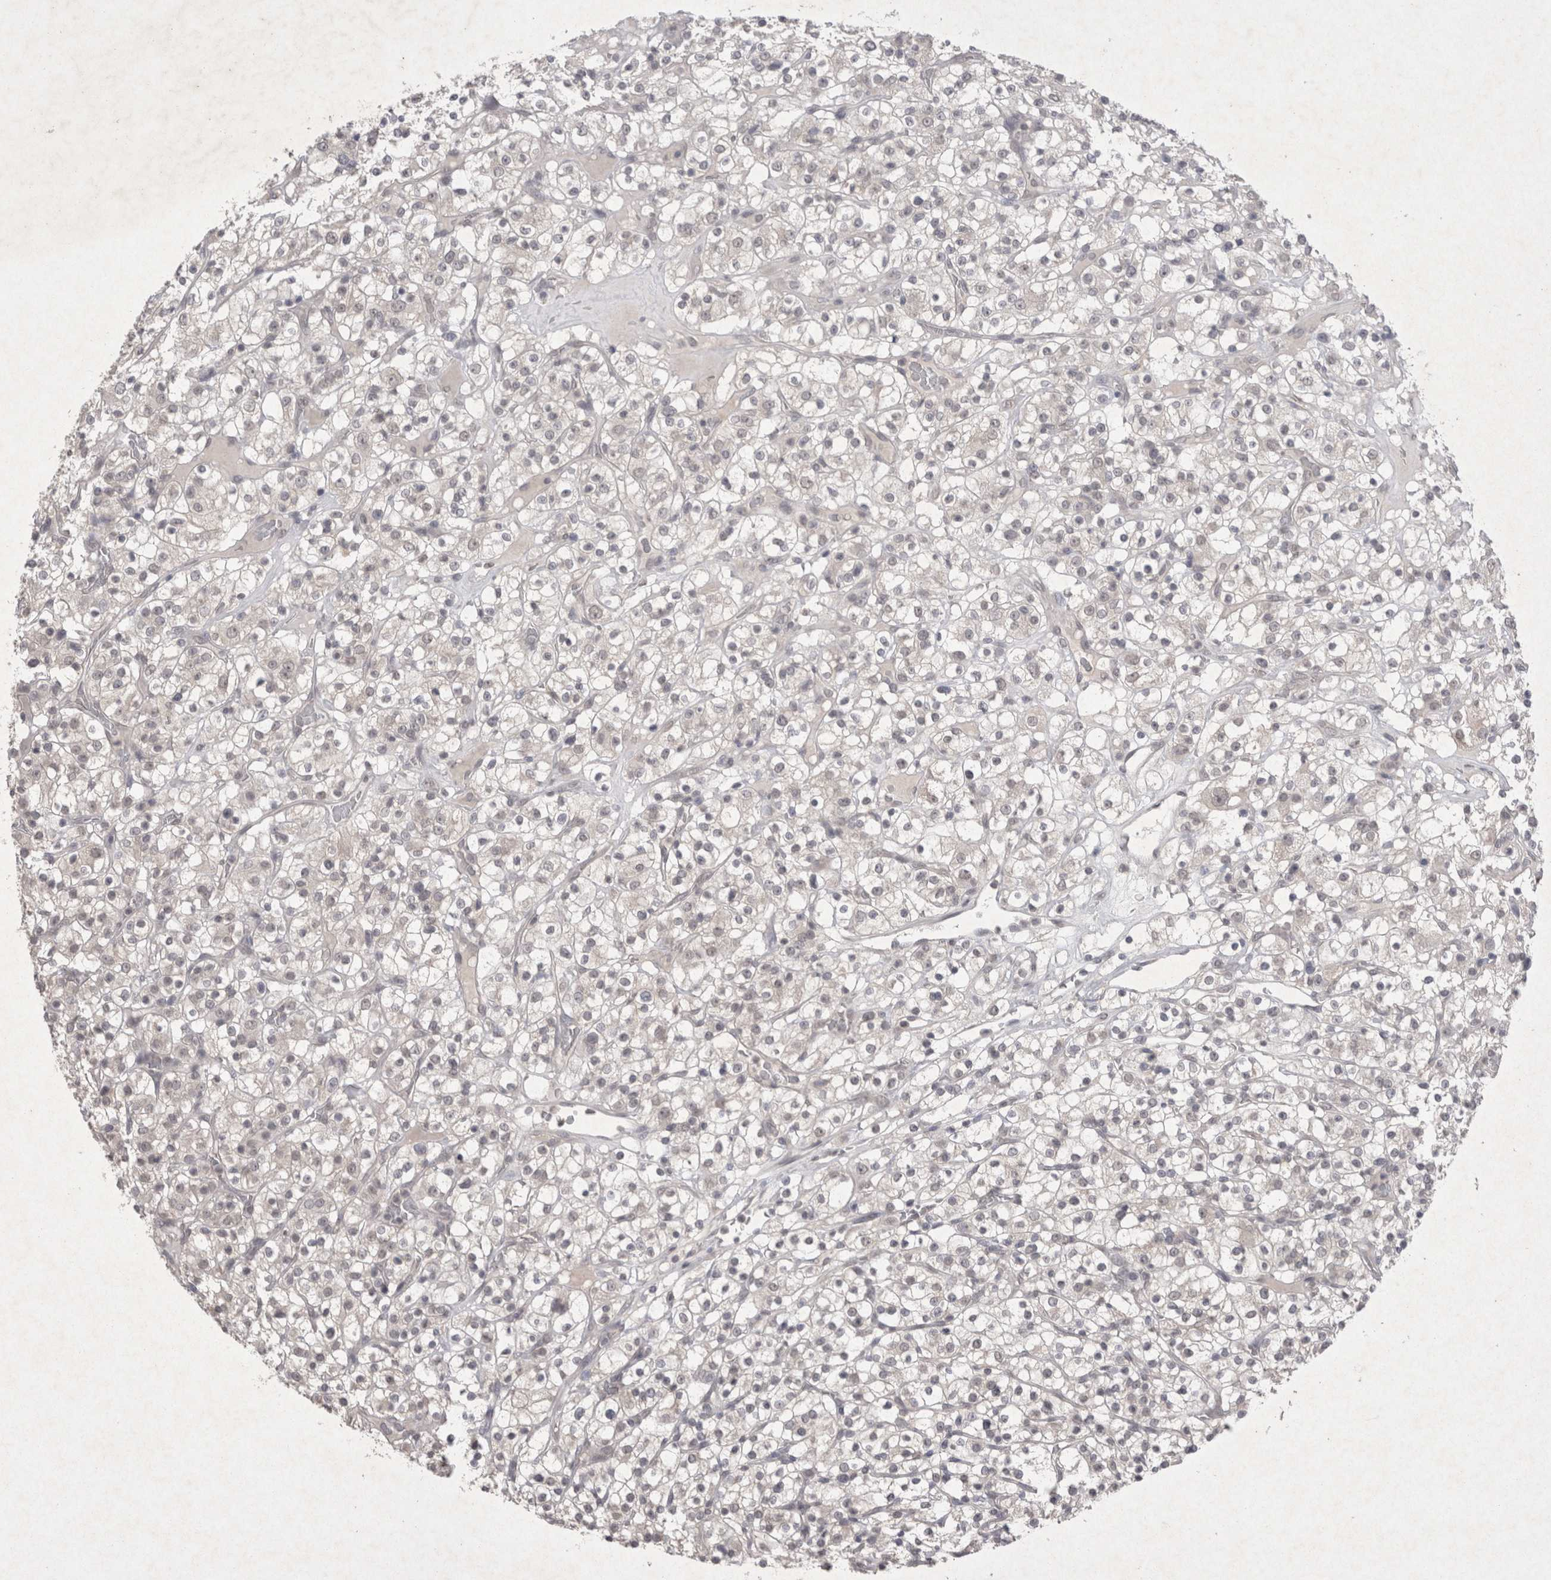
{"staining": {"intensity": "negative", "quantity": "none", "location": "none"}, "tissue": "renal cancer", "cell_type": "Tumor cells", "image_type": "cancer", "snomed": [{"axis": "morphology", "description": "Normal tissue, NOS"}, {"axis": "morphology", "description": "Adenocarcinoma, NOS"}, {"axis": "topography", "description": "Kidney"}], "caption": "High magnification brightfield microscopy of adenocarcinoma (renal) stained with DAB (3,3'-diaminobenzidine) (brown) and counterstained with hematoxylin (blue): tumor cells show no significant expression.", "gene": "LYVE1", "patient": {"sex": "female", "age": 72}}